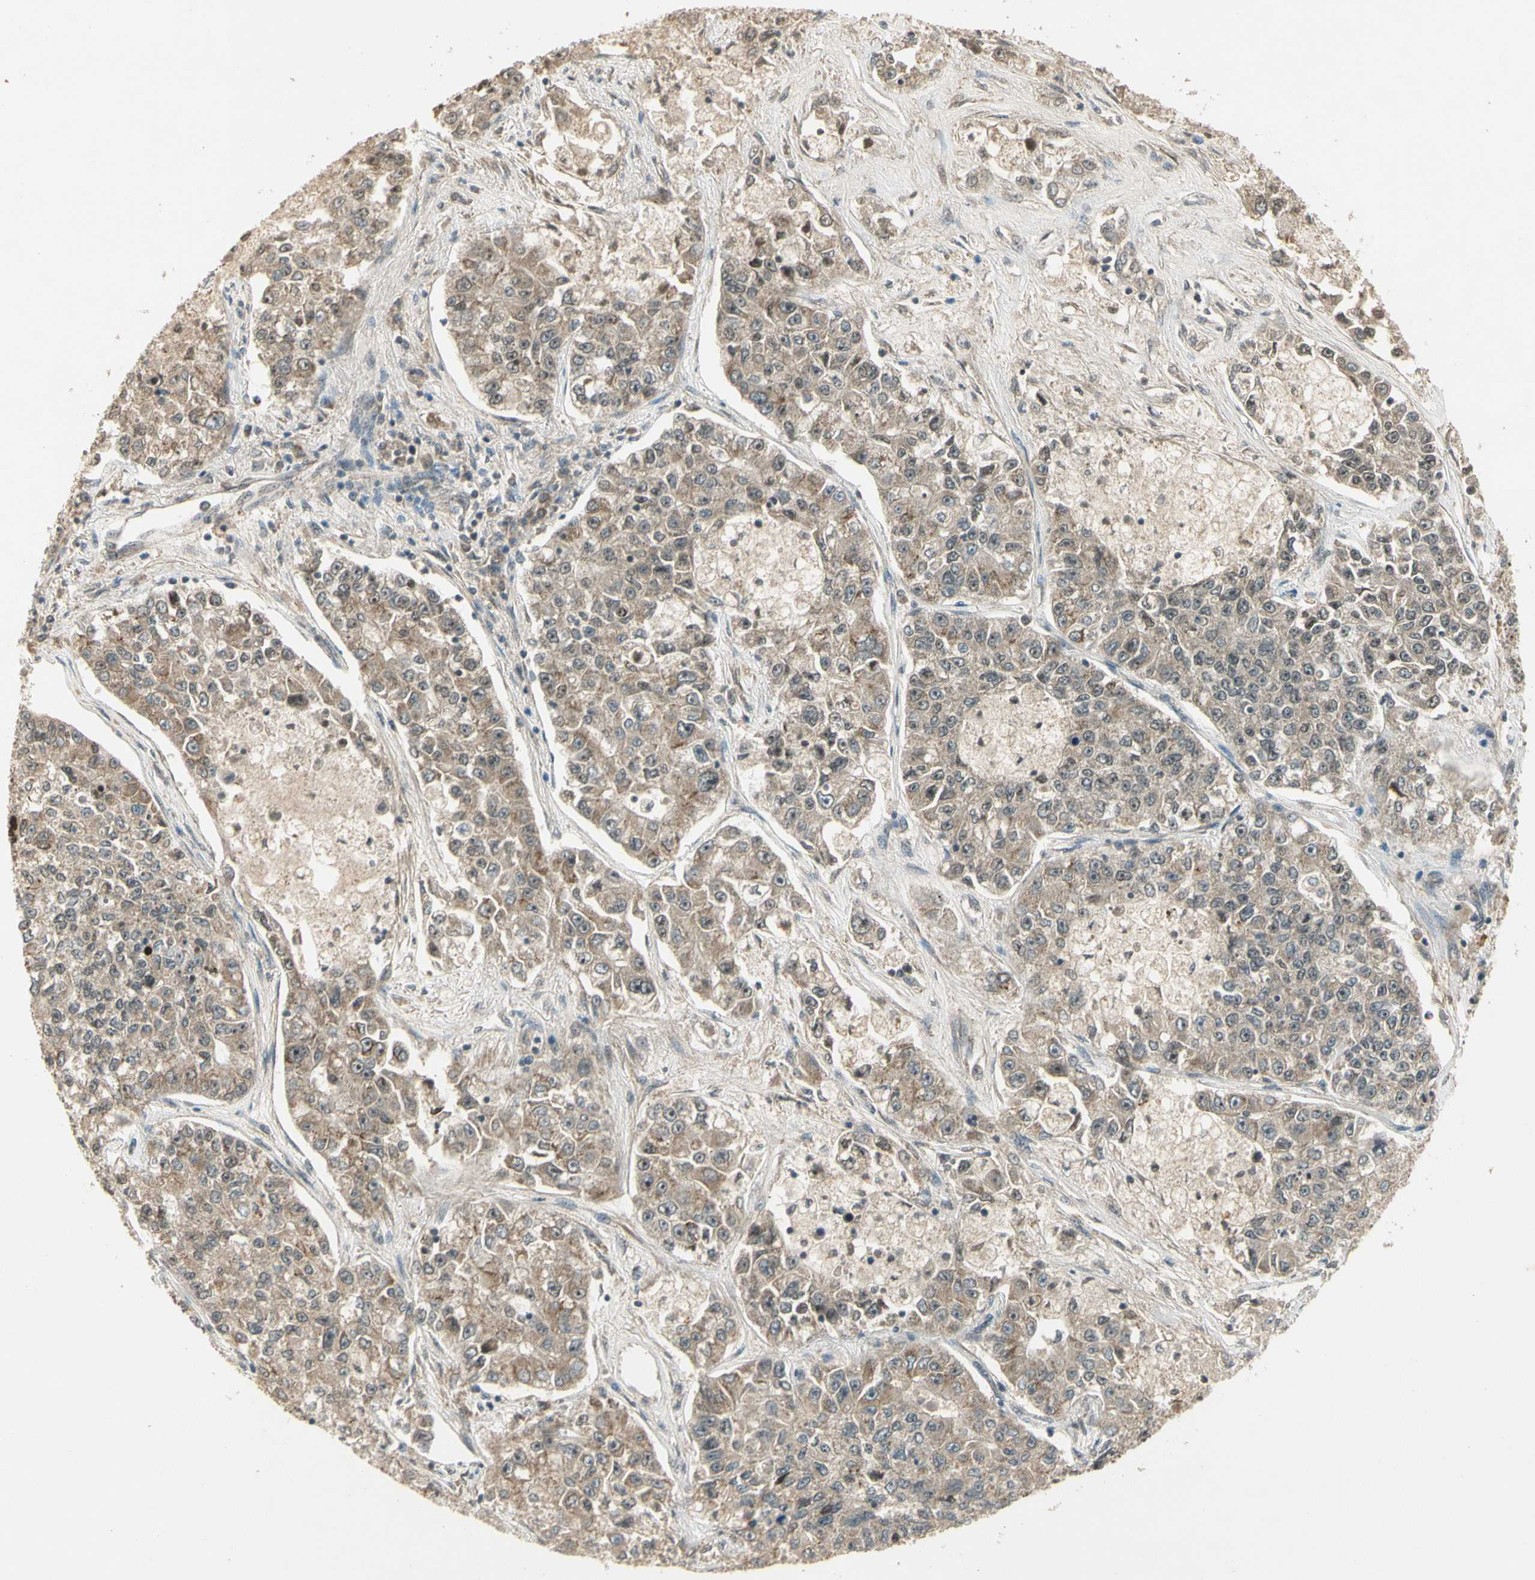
{"staining": {"intensity": "weak", "quantity": ">75%", "location": "cytoplasmic/membranous"}, "tissue": "lung cancer", "cell_type": "Tumor cells", "image_type": "cancer", "snomed": [{"axis": "morphology", "description": "Adenocarcinoma, NOS"}, {"axis": "topography", "description": "Lung"}], "caption": "Immunohistochemical staining of human lung adenocarcinoma shows low levels of weak cytoplasmic/membranous protein positivity in about >75% of tumor cells. Nuclei are stained in blue.", "gene": "ZNF135", "patient": {"sex": "male", "age": 49}}